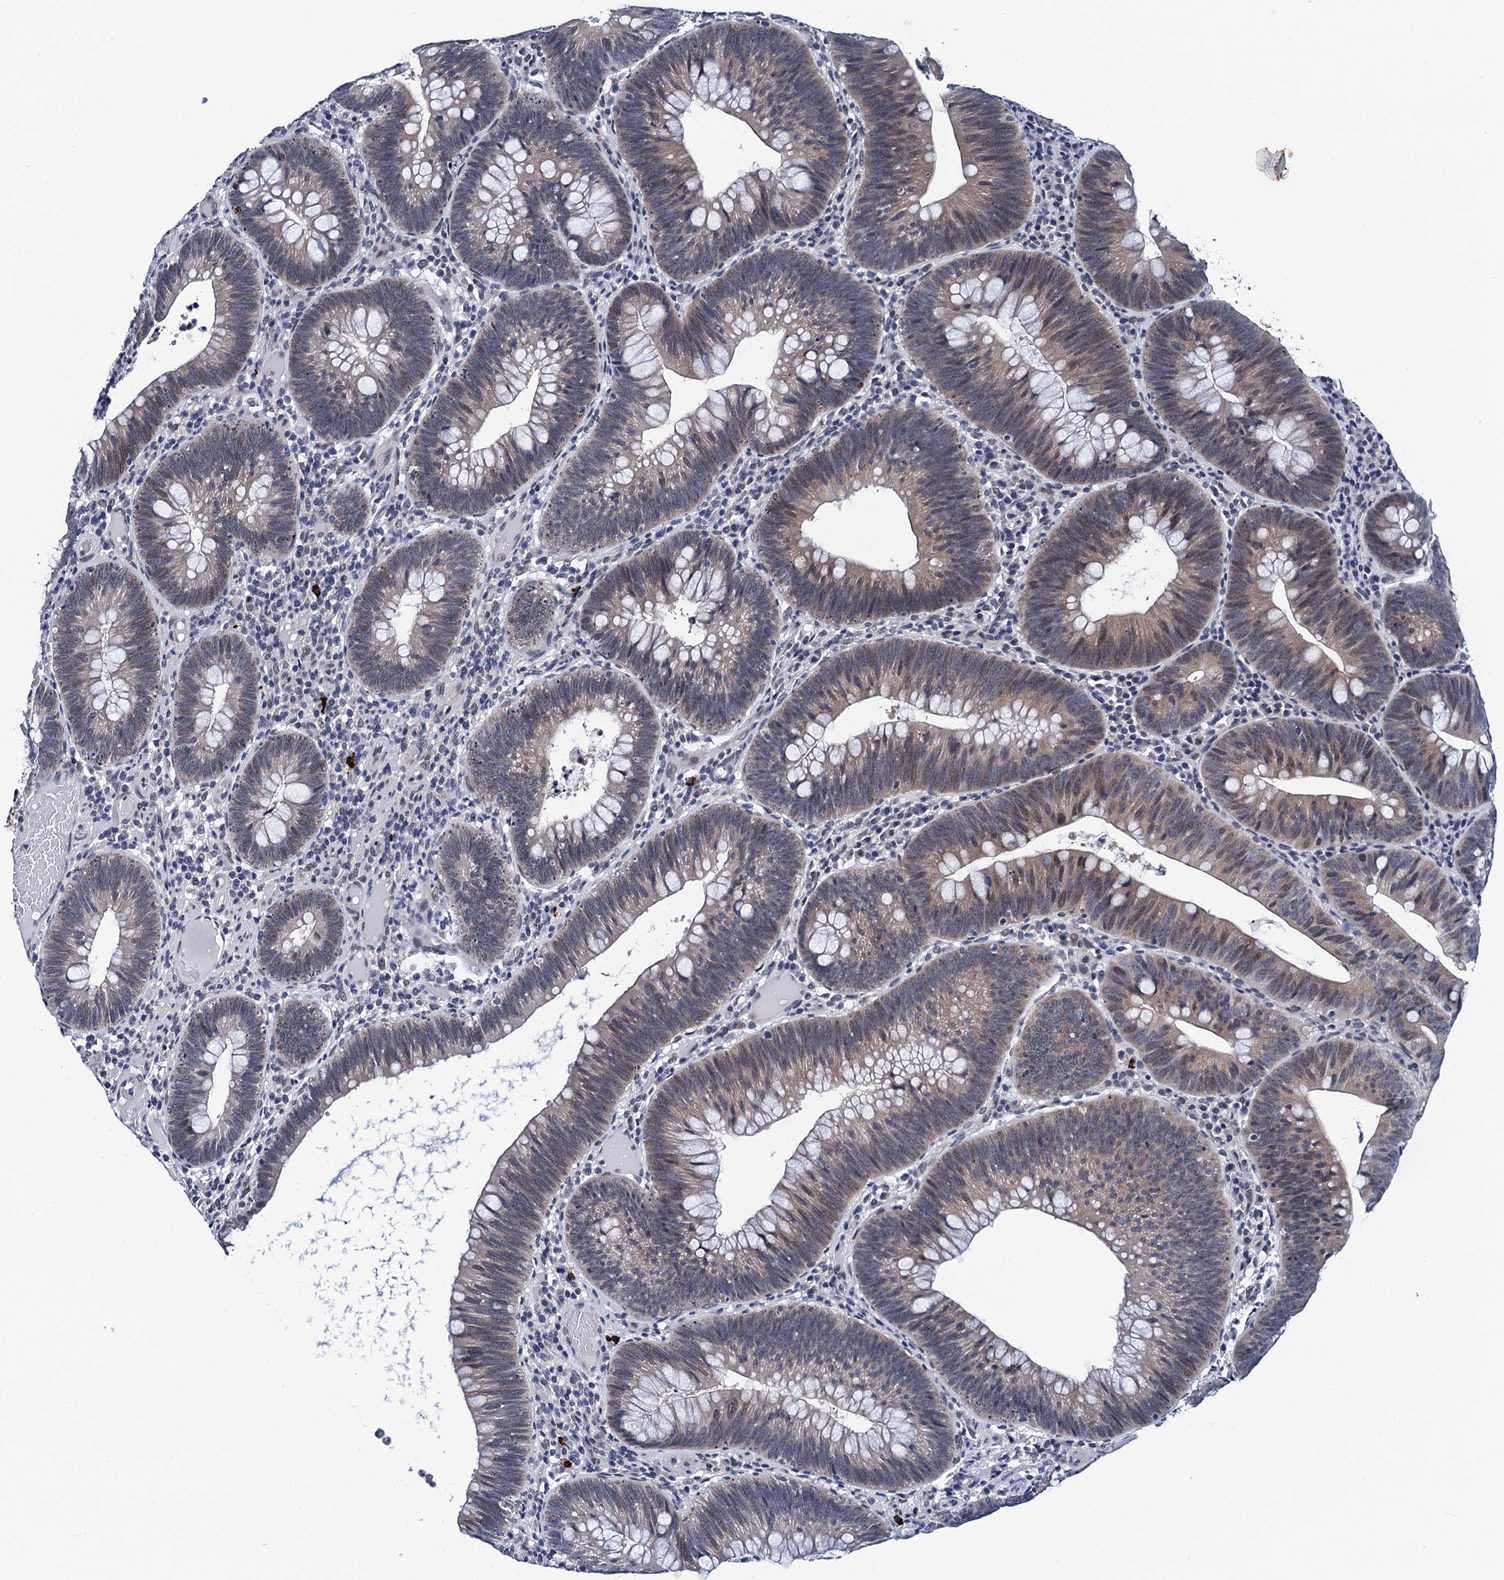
{"staining": {"intensity": "weak", "quantity": "25%-75%", "location": "cytoplasmic/membranous,nuclear"}, "tissue": "colorectal cancer", "cell_type": "Tumor cells", "image_type": "cancer", "snomed": [{"axis": "morphology", "description": "Adenocarcinoma, NOS"}, {"axis": "topography", "description": "Rectum"}], "caption": "DAB (3,3'-diaminobenzidine) immunohistochemical staining of human colorectal cancer shows weak cytoplasmic/membranous and nuclear protein positivity in about 25%-75% of tumor cells.", "gene": "C16orf87", "patient": {"sex": "female", "age": 75}}